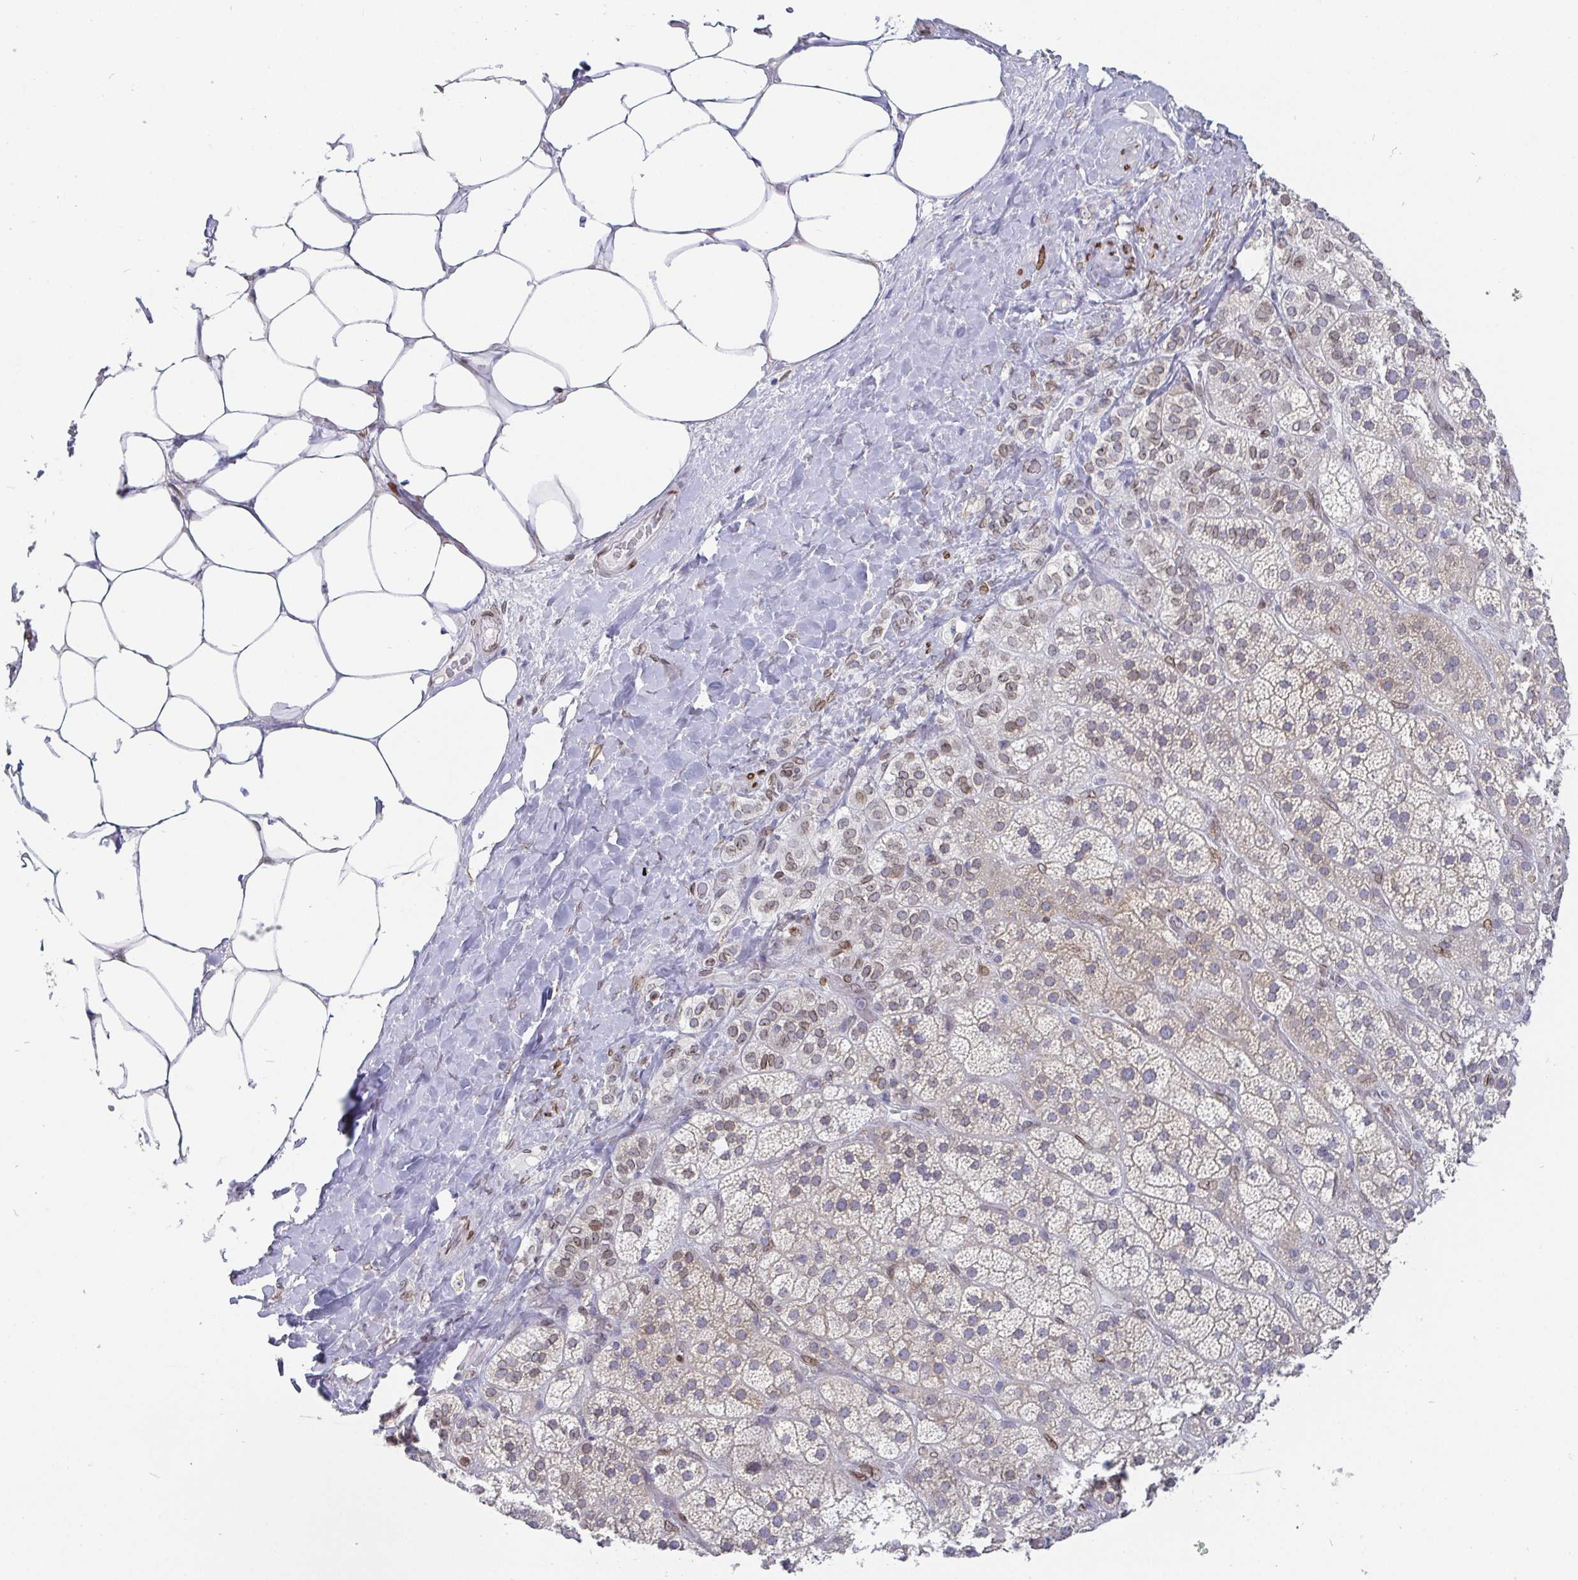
{"staining": {"intensity": "weak", "quantity": ">75%", "location": "cytoplasmic/membranous,nuclear"}, "tissue": "adrenal gland", "cell_type": "Glandular cells", "image_type": "normal", "snomed": [{"axis": "morphology", "description": "Normal tissue, NOS"}, {"axis": "topography", "description": "Adrenal gland"}], "caption": "Adrenal gland stained with IHC shows weak cytoplasmic/membranous,nuclear staining in approximately >75% of glandular cells.", "gene": "EMD", "patient": {"sex": "male", "age": 57}}